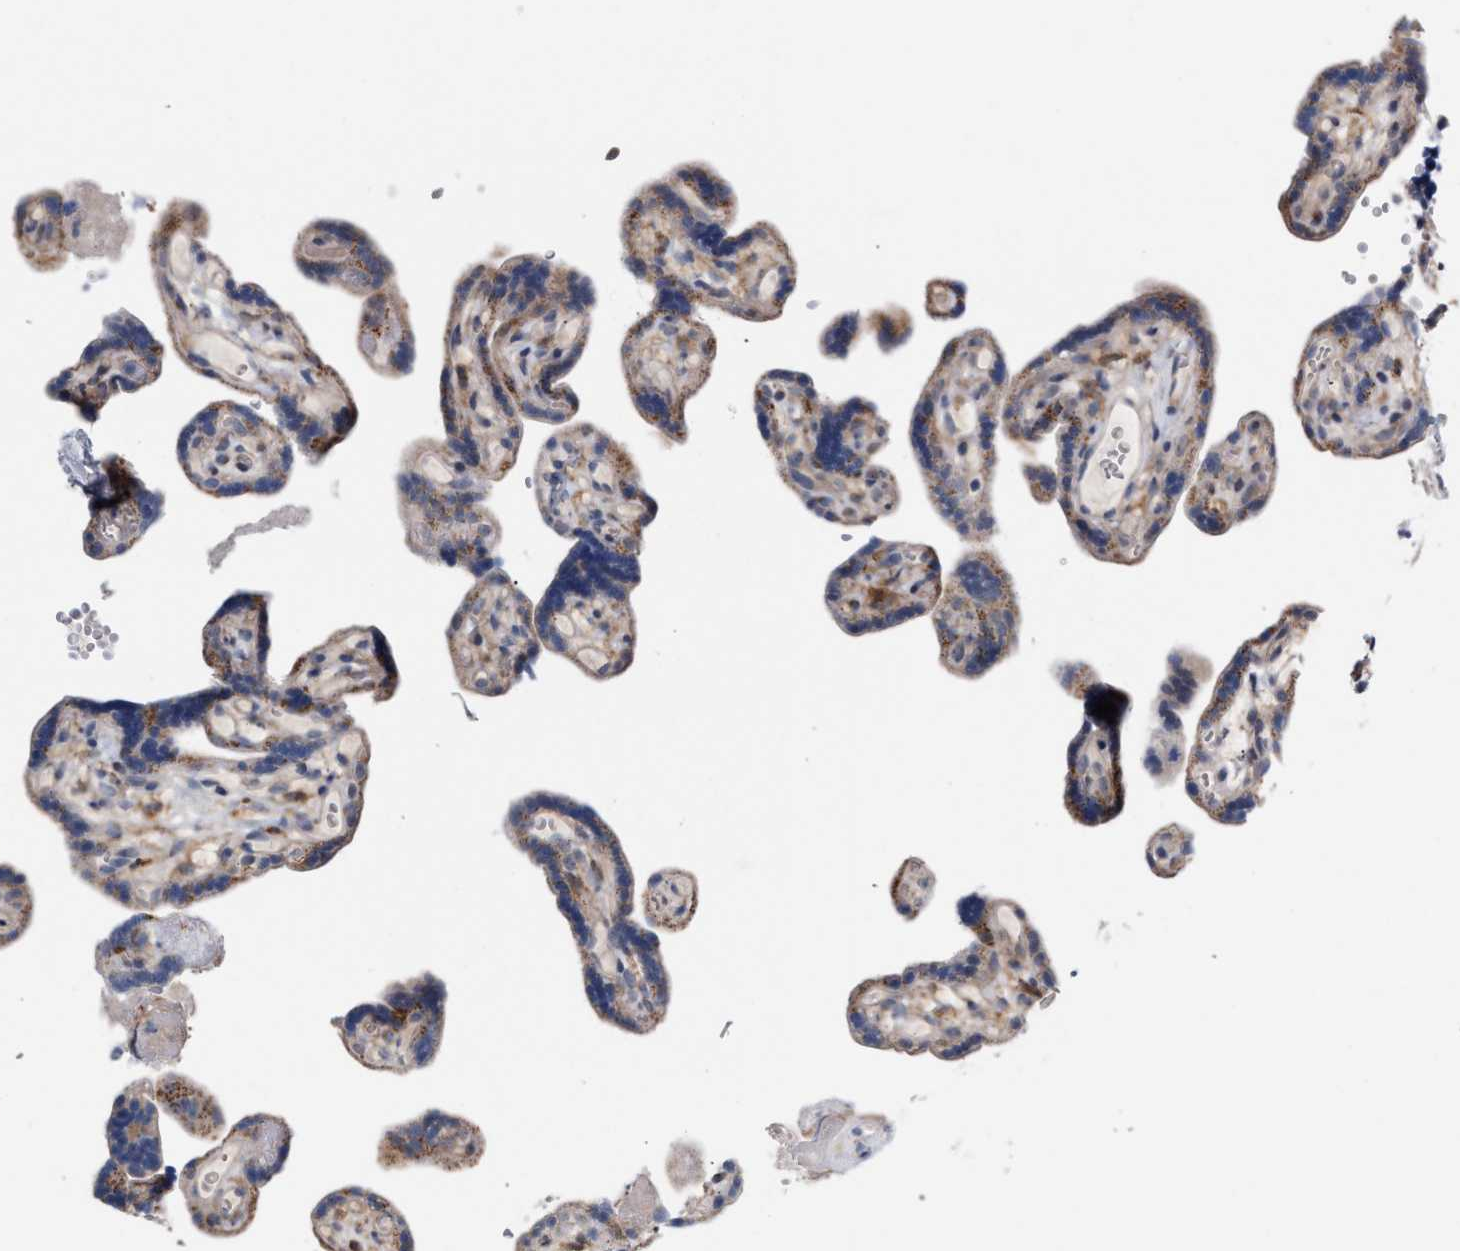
{"staining": {"intensity": "weak", "quantity": ">75%", "location": "cytoplasmic/membranous"}, "tissue": "placenta", "cell_type": "Decidual cells", "image_type": "normal", "snomed": [{"axis": "morphology", "description": "Normal tissue, NOS"}, {"axis": "topography", "description": "Placenta"}], "caption": "The image shows staining of normal placenta, revealing weak cytoplasmic/membranous protein staining (brown color) within decidual cells.", "gene": "RNF135", "patient": {"sex": "female", "age": 30}}